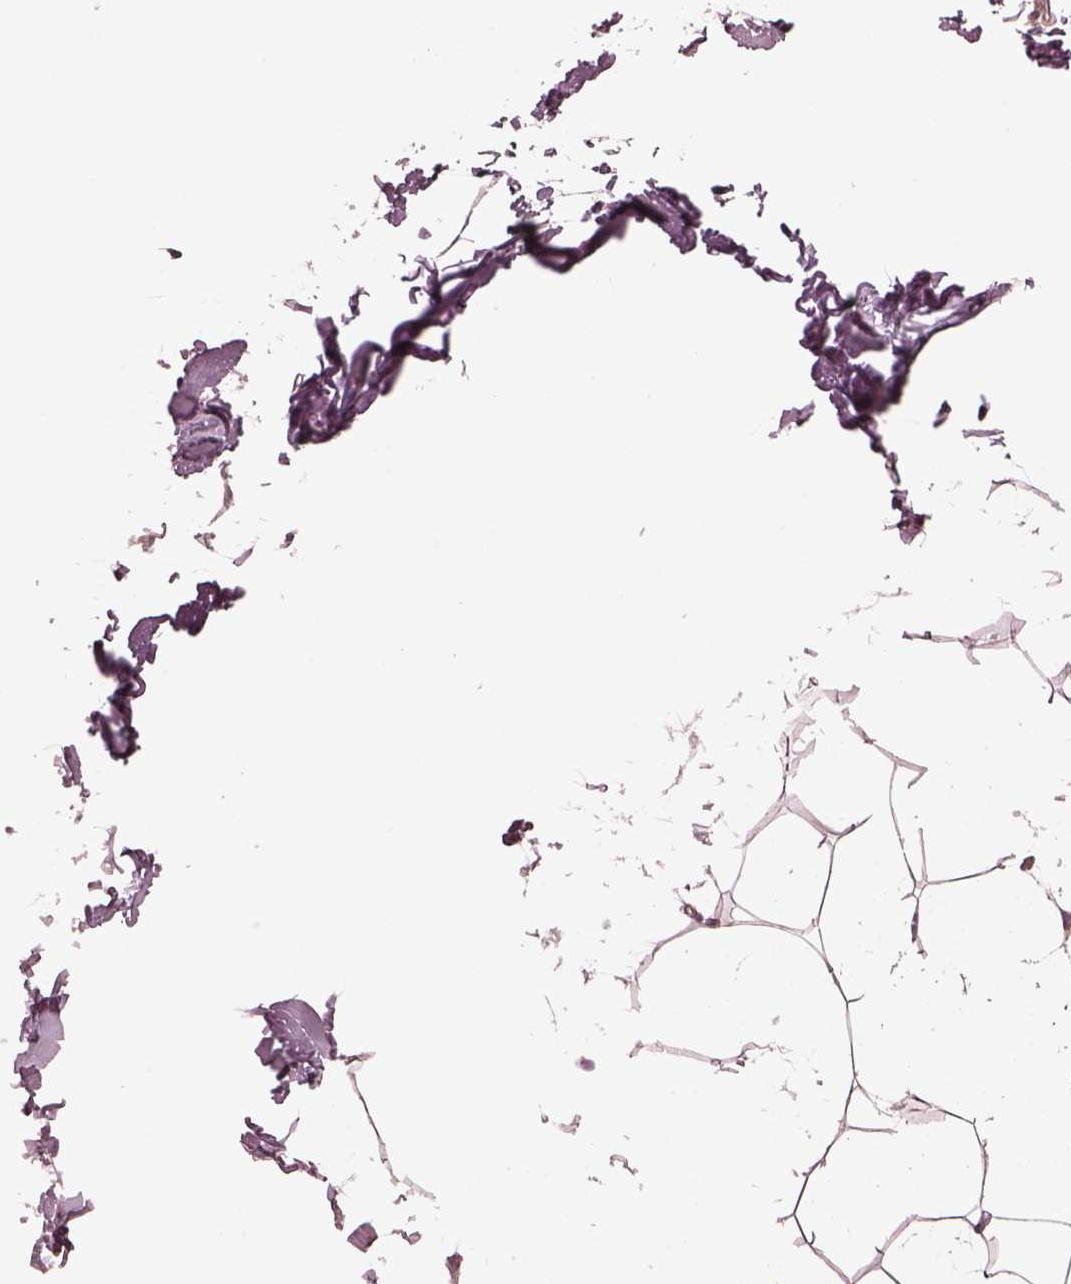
{"staining": {"intensity": "weak", "quantity": ">75%", "location": "cytoplasmic/membranous"}, "tissue": "breast", "cell_type": "Adipocytes", "image_type": "normal", "snomed": [{"axis": "morphology", "description": "Normal tissue, NOS"}, {"axis": "topography", "description": "Breast"}], "caption": "Immunohistochemistry (IHC) of normal breast displays low levels of weak cytoplasmic/membranous expression in about >75% of adipocytes.", "gene": "TUBG1", "patient": {"sex": "female", "age": 32}}